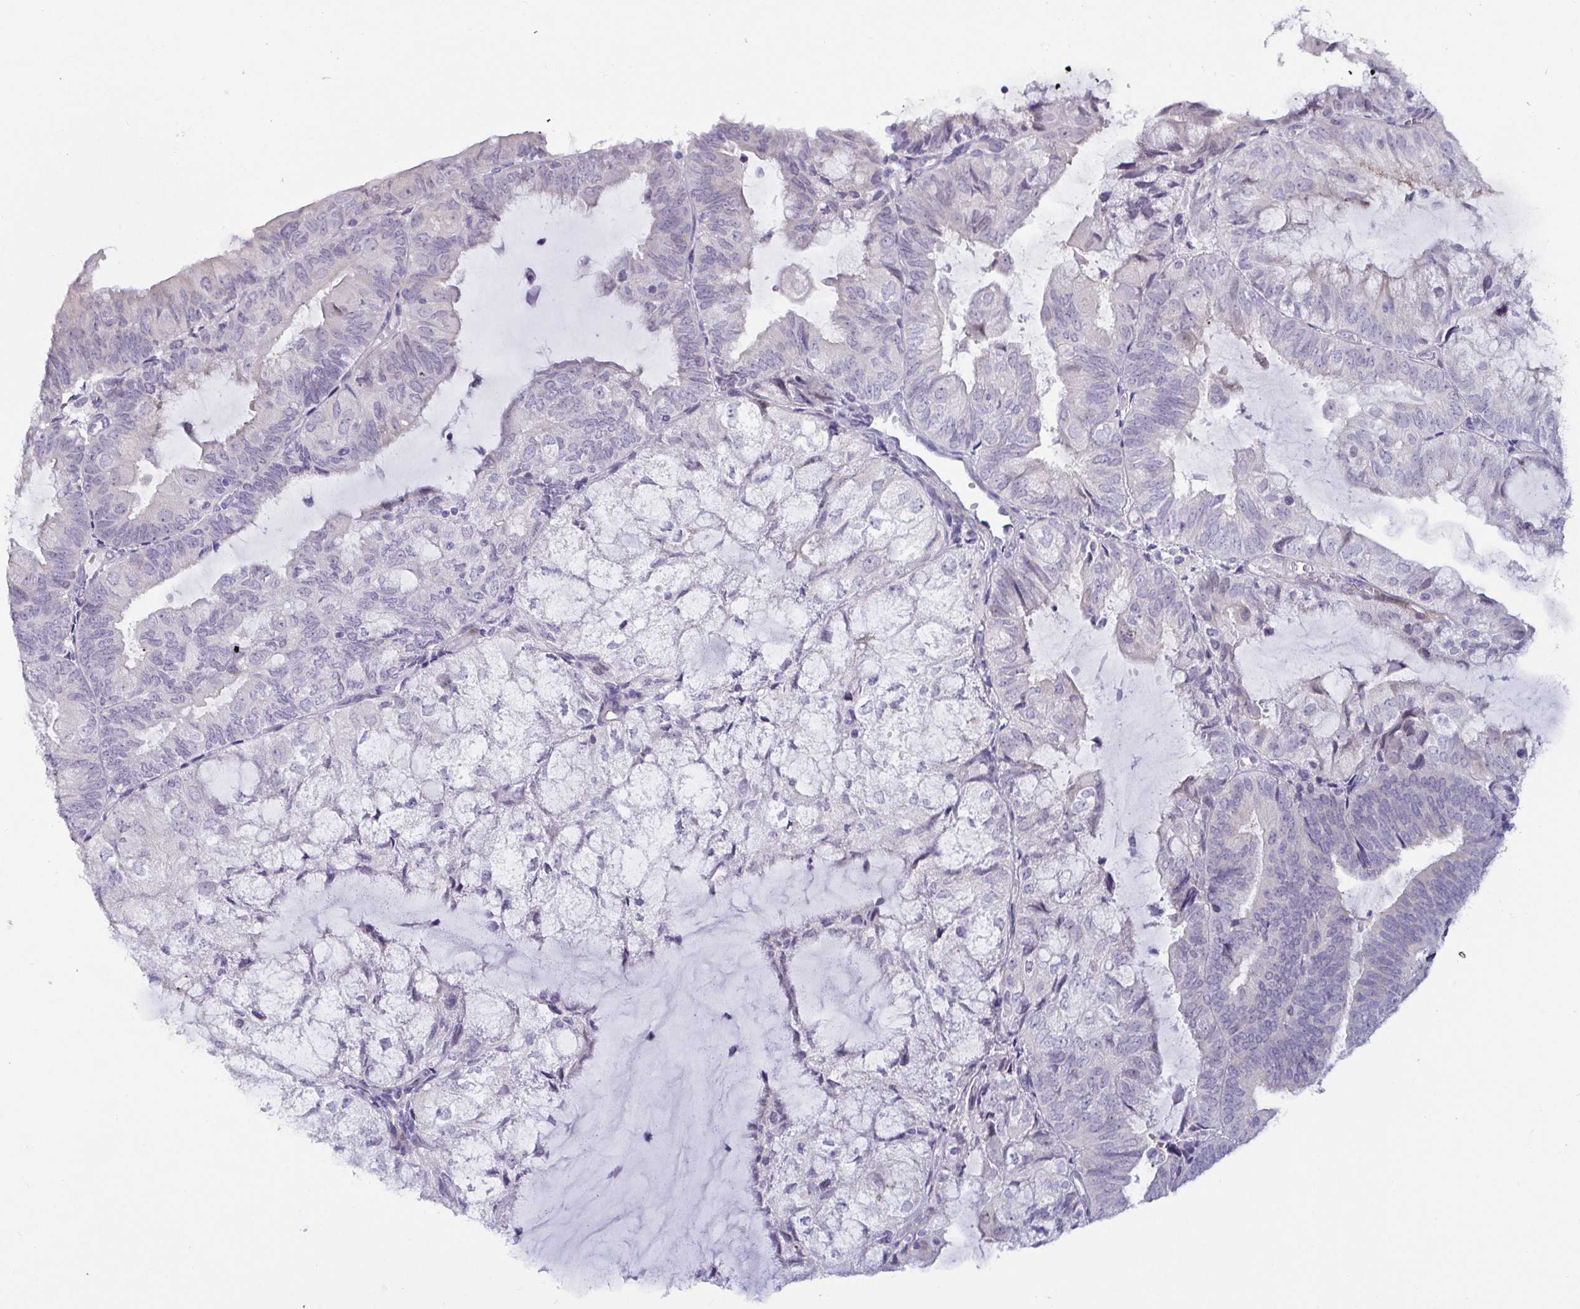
{"staining": {"intensity": "negative", "quantity": "none", "location": "none"}, "tissue": "endometrial cancer", "cell_type": "Tumor cells", "image_type": "cancer", "snomed": [{"axis": "morphology", "description": "Adenocarcinoma, NOS"}, {"axis": "topography", "description": "Endometrium"}], "caption": "Endometrial cancer (adenocarcinoma) was stained to show a protein in brown. There is no significant staining in tumor cells.", "gene": "GSTM1", "patient": {"sex": "female", "age": 81}}